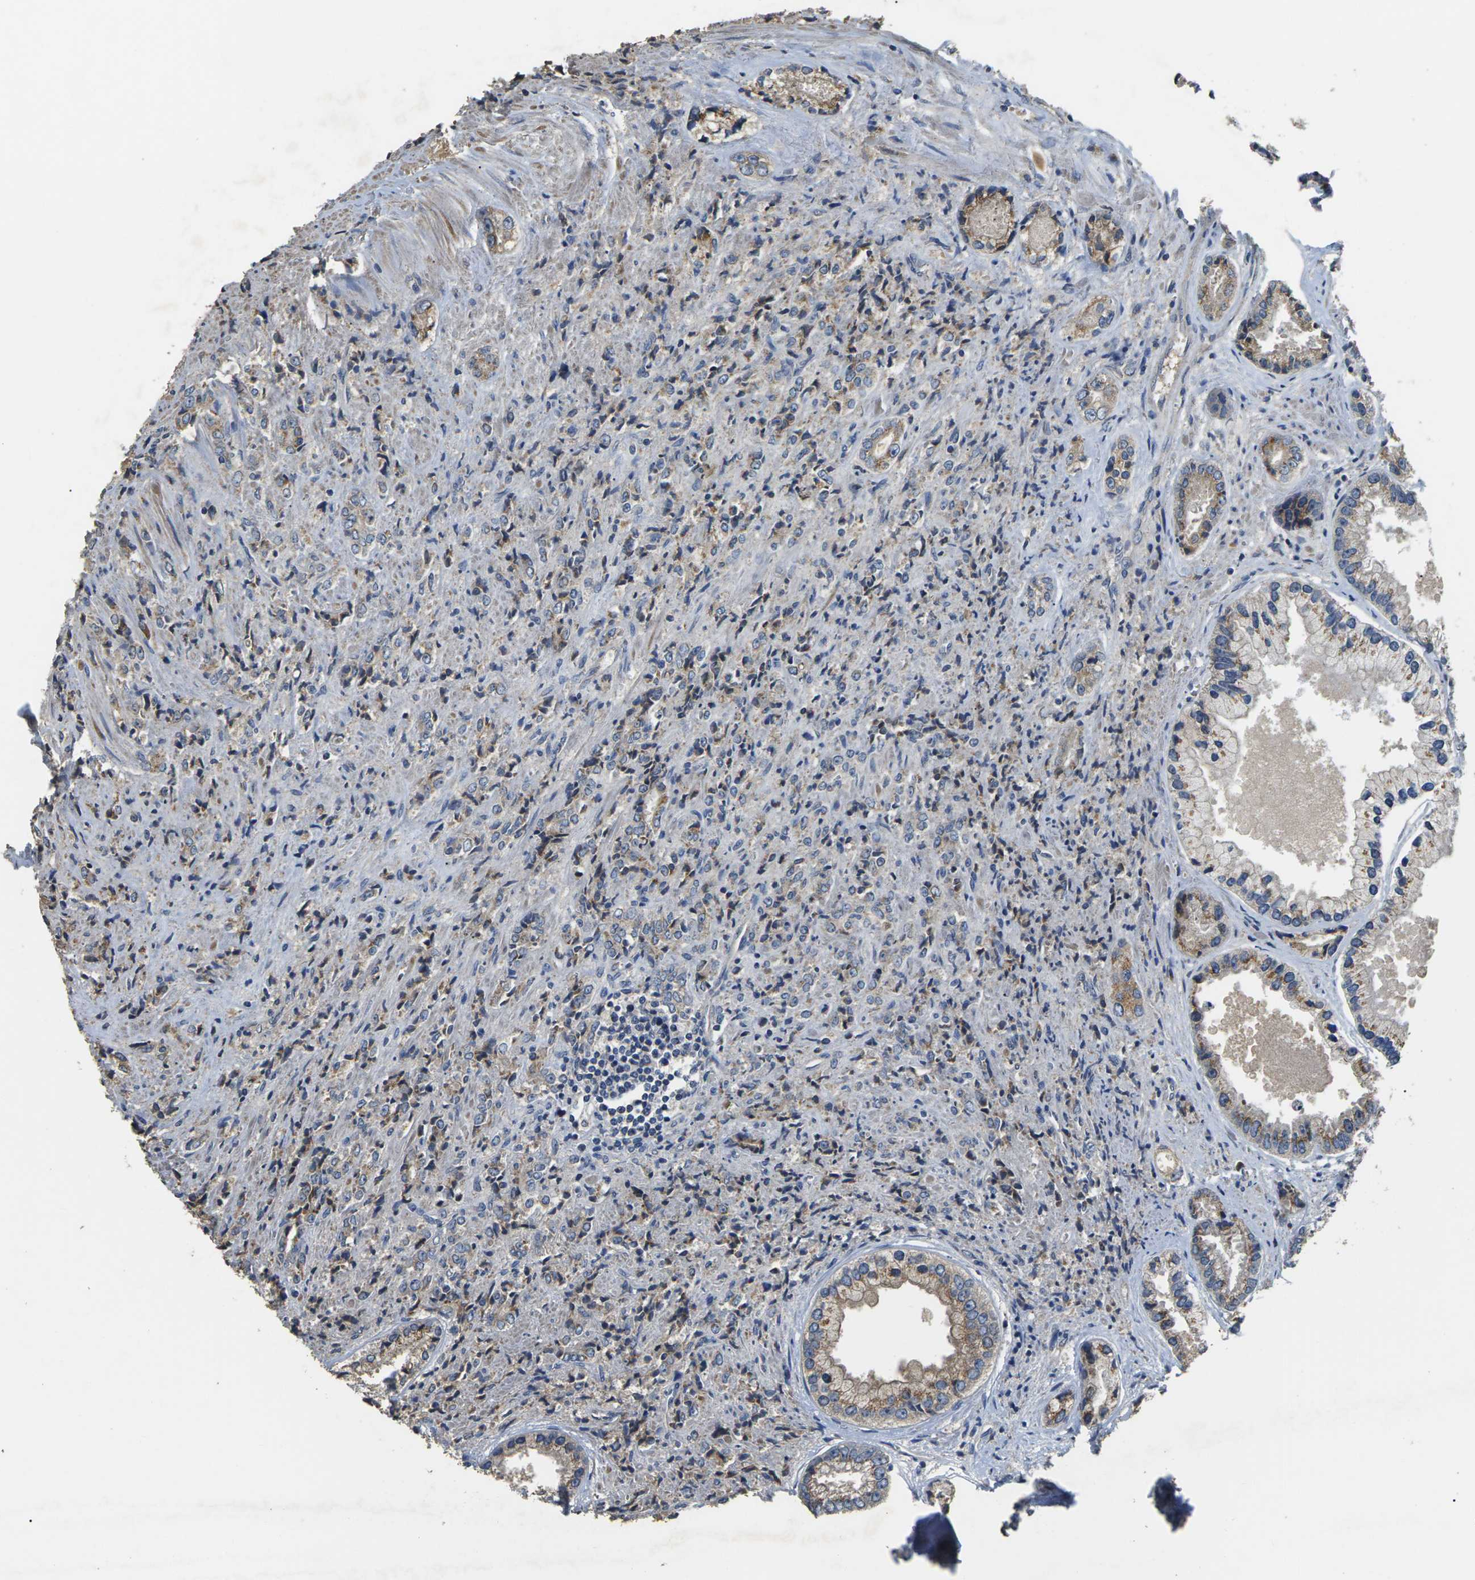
{"staining": {"intensity": "moderate", "quantity": "<25%", "location": "cytoplasmic/membranous"}, "tissue": "prostate cancer", "cell_type": "Tumor cells", "image_type": "cancer", "snomed": [{"axis": "morphology", "description": "Adenocarcinoma, High grade"}, {"axis": "topography", "description": "Prostate"}], "caption": "Immunohistochemical staining of human high-grade adenocarcinoma (prostate) shows low levels of moderate cytoplasmic/membranous protein positivity in approximately <25% of tumor cells.", "gene": "B4GAT1", "patient": {"sex": "male", "age": 61}}